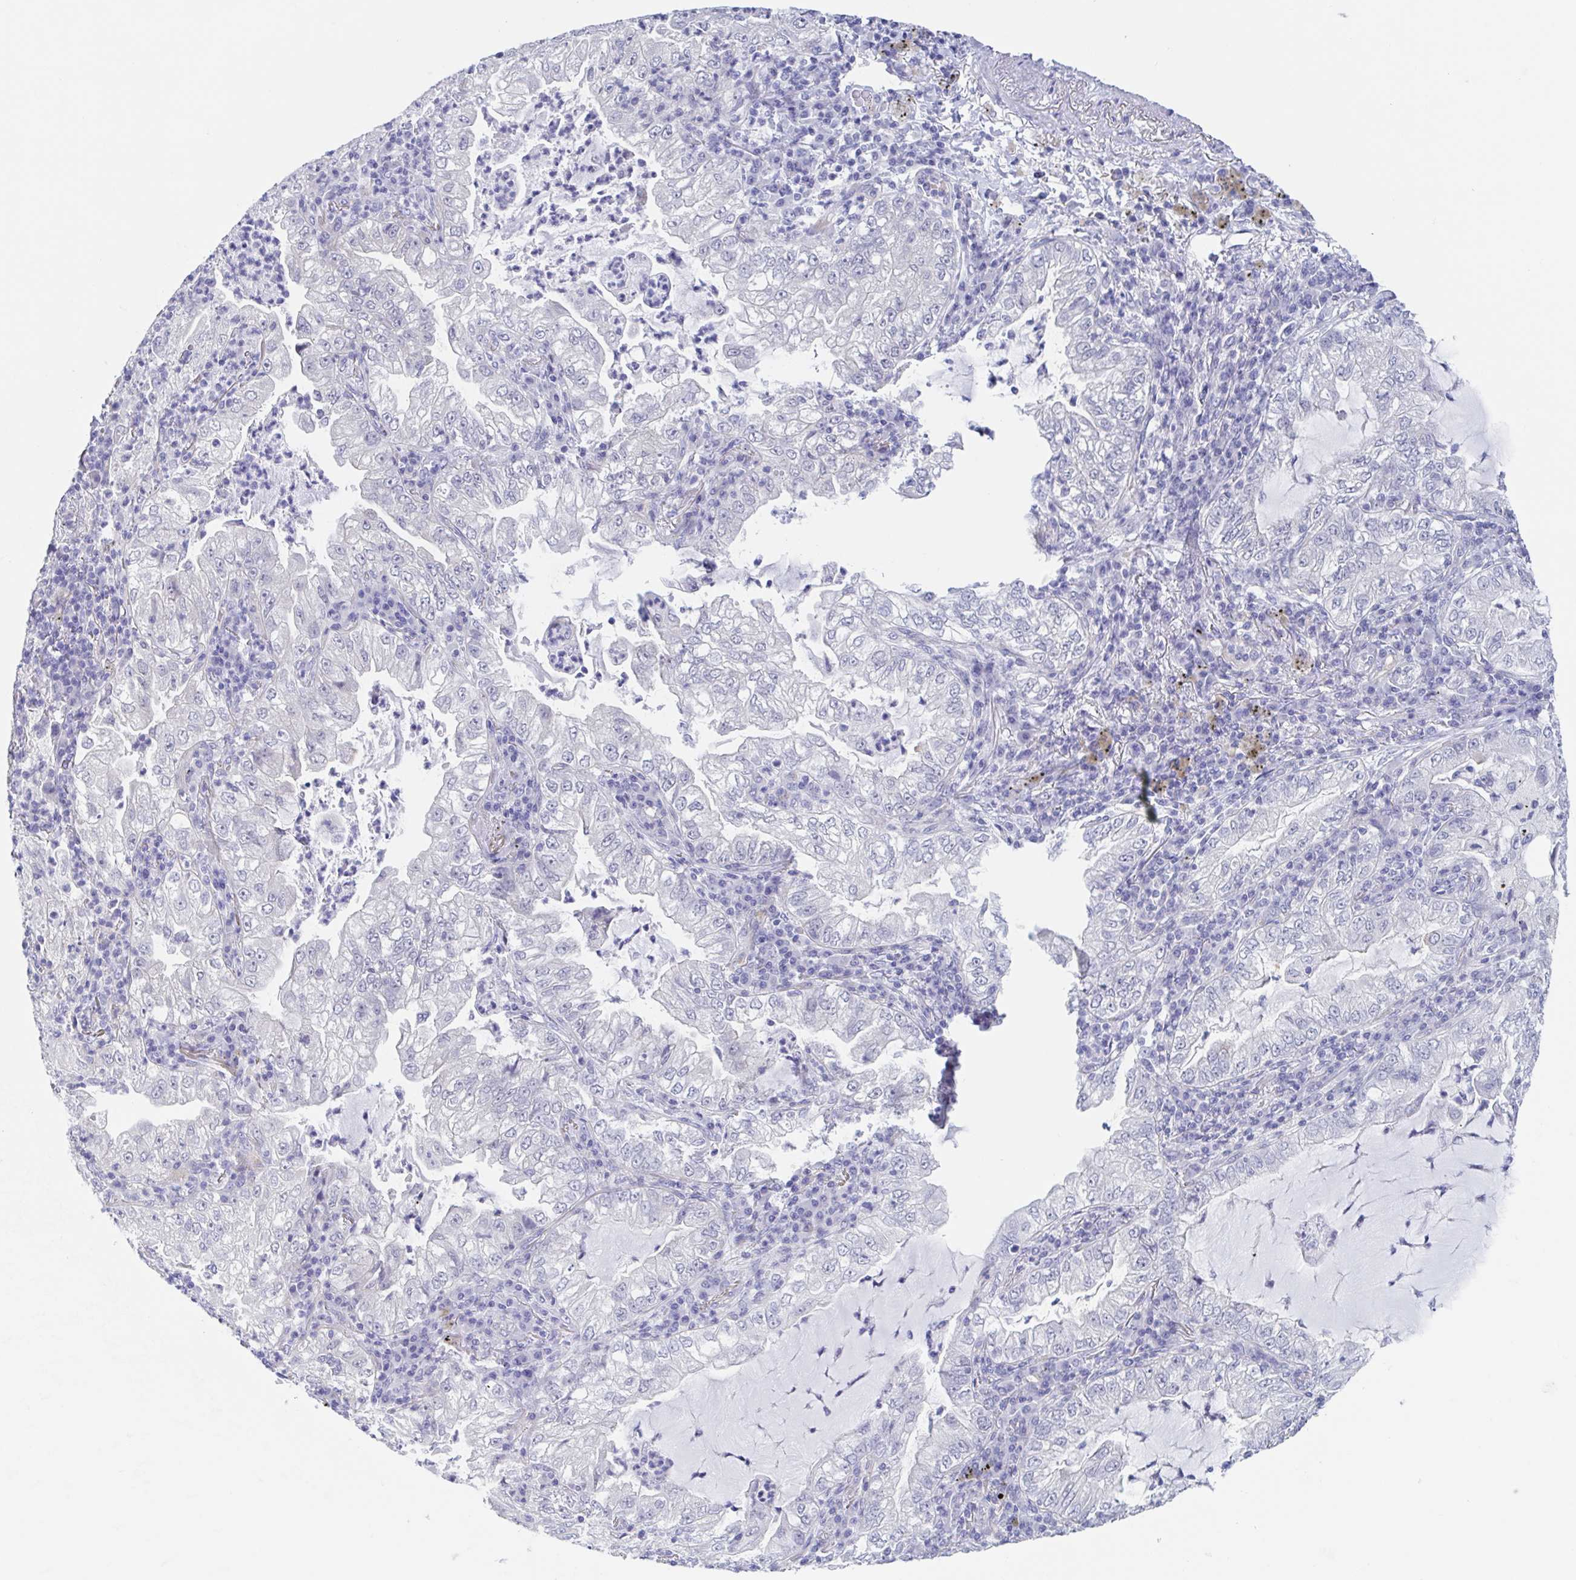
{"staining": {"intensity": "negative", "quantity": "none", "location": "none"}, "tissue": "lung cancer", "cell_type": "Tumor cells", "image_type": "cancer", "snomed": [{"axis": "morphology", "description": "Adenocarcinoma, NOS"}, {"axis": "topography", "description": "Lung"}], "caption": "Protein analysis of adenocarcinoma (lung) displays no significant positivity in tumor cells.", "gene": "TEX12", "patient": {"sex": "female", "age": 73}}